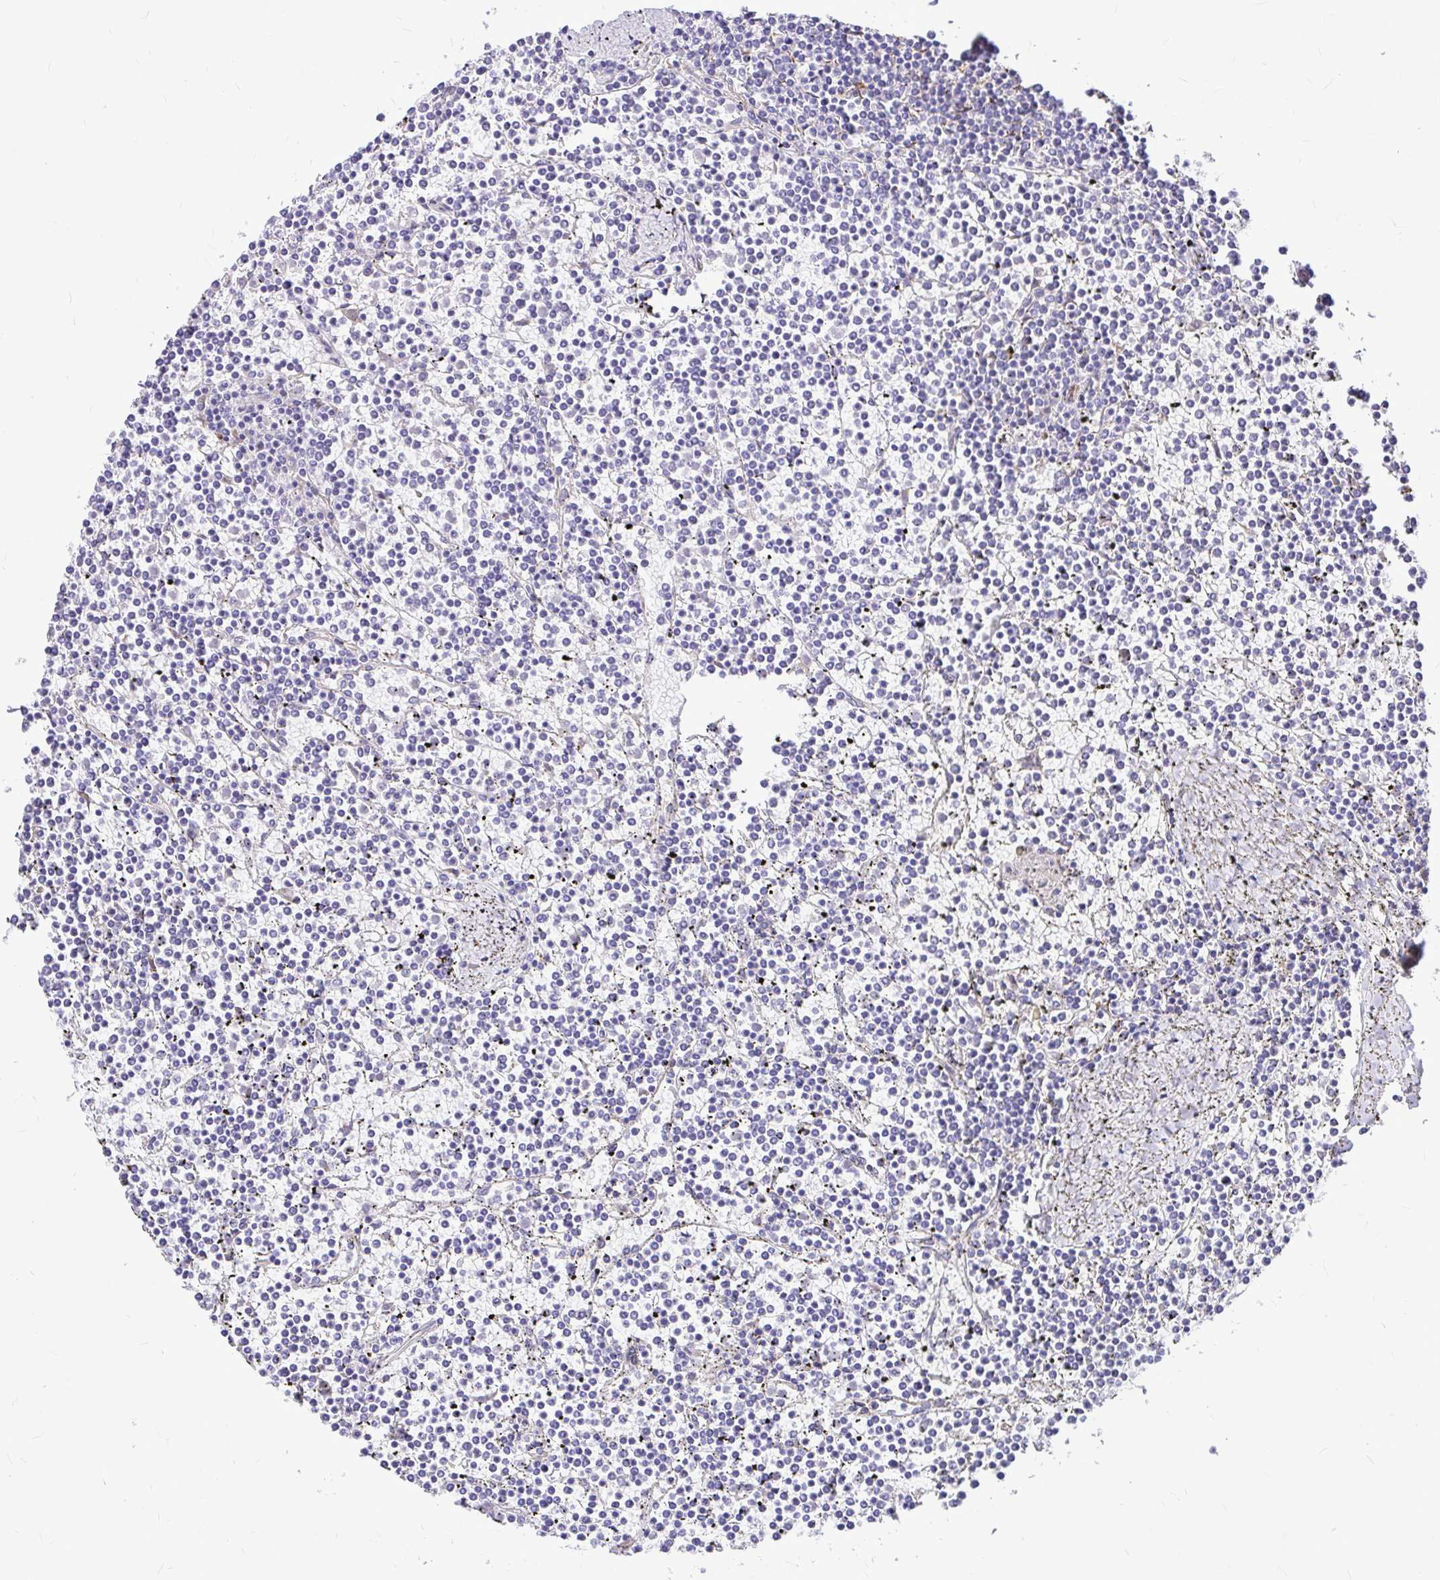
{"staining": {"intensity": "negative", "quantity": "none", "location": "none"}, "tissue": "lymphoma", "cell_type": "Tumor cells", "image_type": "cancer", "snomed": [{"axis": "morphology", "description": "Malignant lymphoma, non-Hodgkin's type, Low grade"}, {"axis": "topography", "description": "Spleen"}], "caption": "This is a image of IHC staining of lymphoma, which shows no expression in tumor cells.", "gene": "GABBR2", "patient": {"sex": "female", "age": 19}}